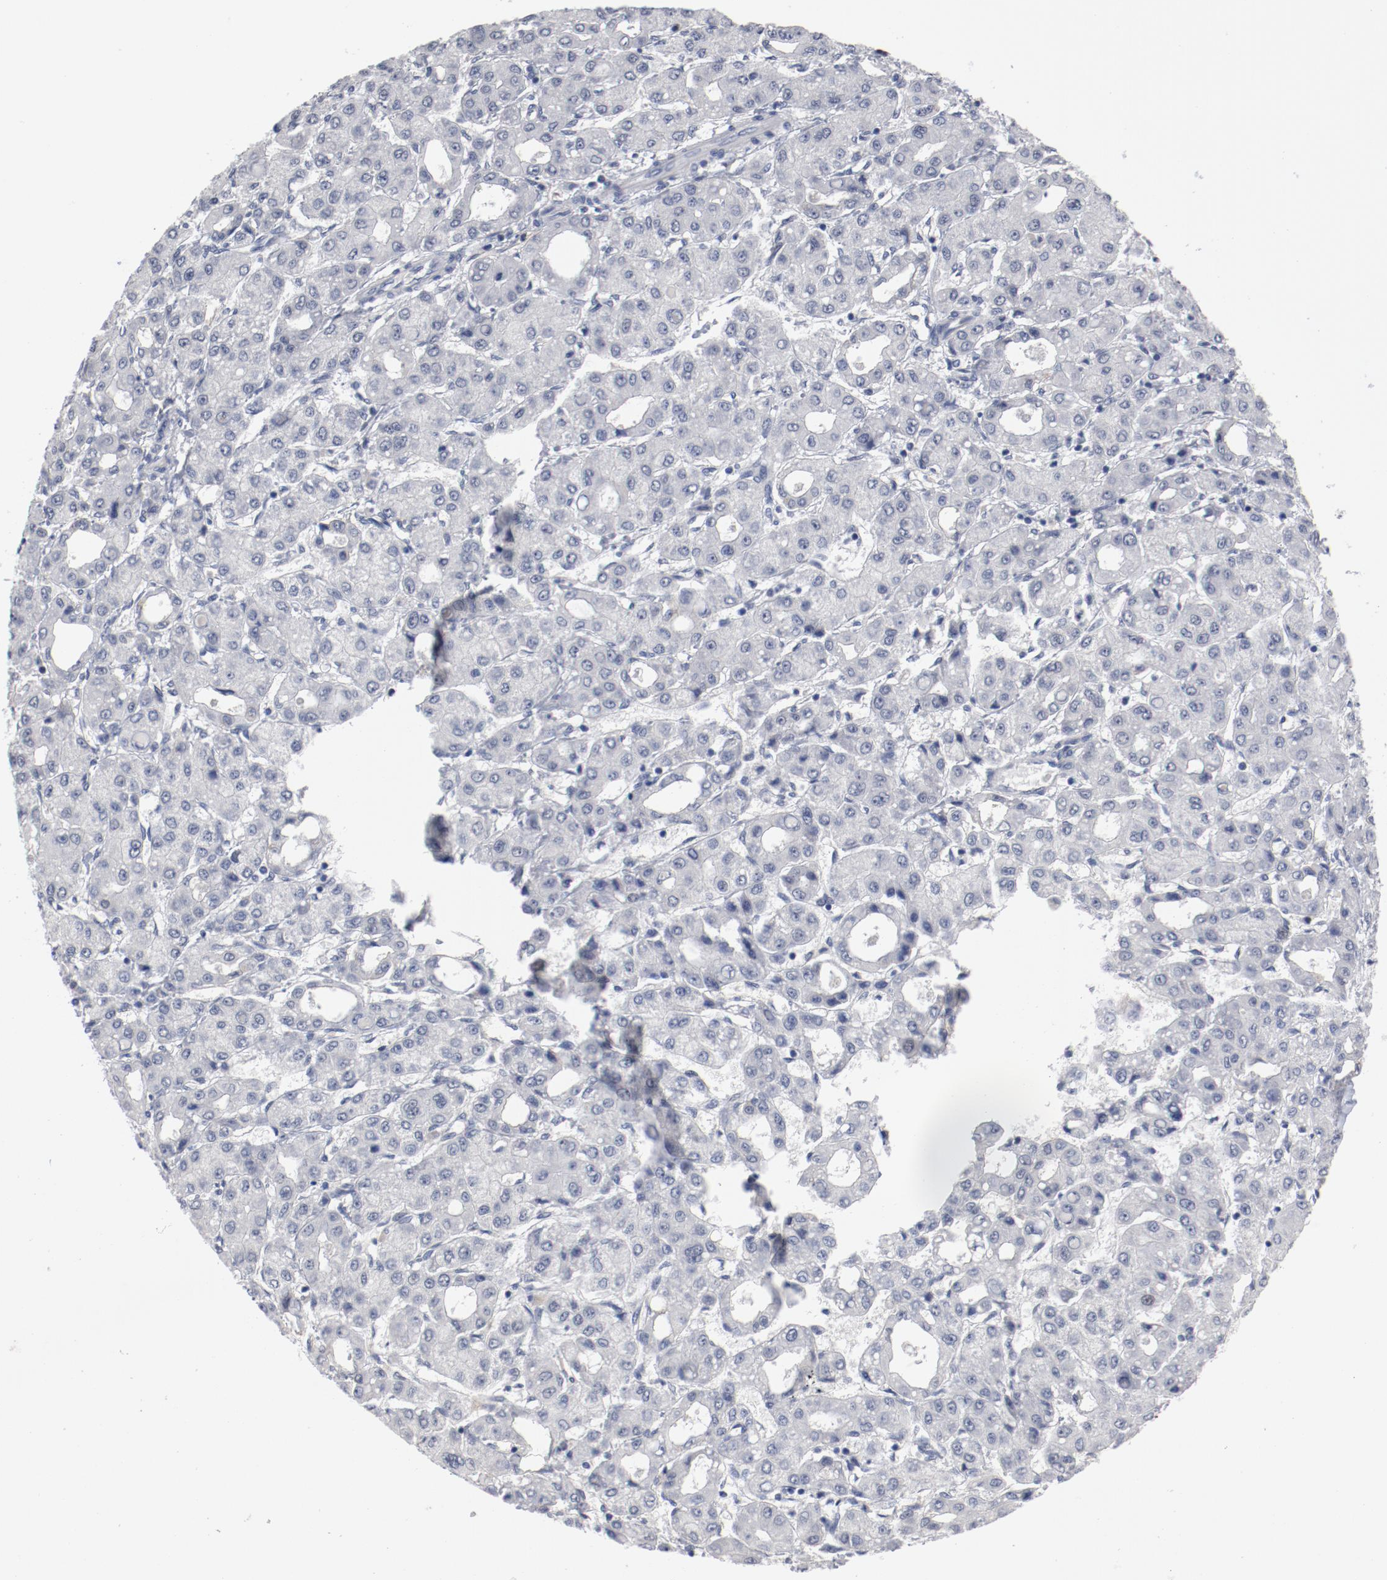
{"staining": {"intensity": "negative", "quantity": "none", "location": "none"}, "tissue": "liver cancer", "cell_type": "Tumor cells", "image_type": "cancer", "snomed": [{"axis": "morphology", "description": "Carcinoma, Hepatocellular, NOS"}, {"axis": "topography", "description": "Liver"}], "caption": "The immunohistochemistry (IHC) histopathology image has no significant positivity in tumor cells of liver cancer (hepatocellular carcinoma) tissue. (DAB (3,3'-diaminobenzidine) immunohistochemistry visualized using brightfield microscopy, high magnification).", "gene": "ANKLE2", "patient": {"sex": "male", "age": 69}}